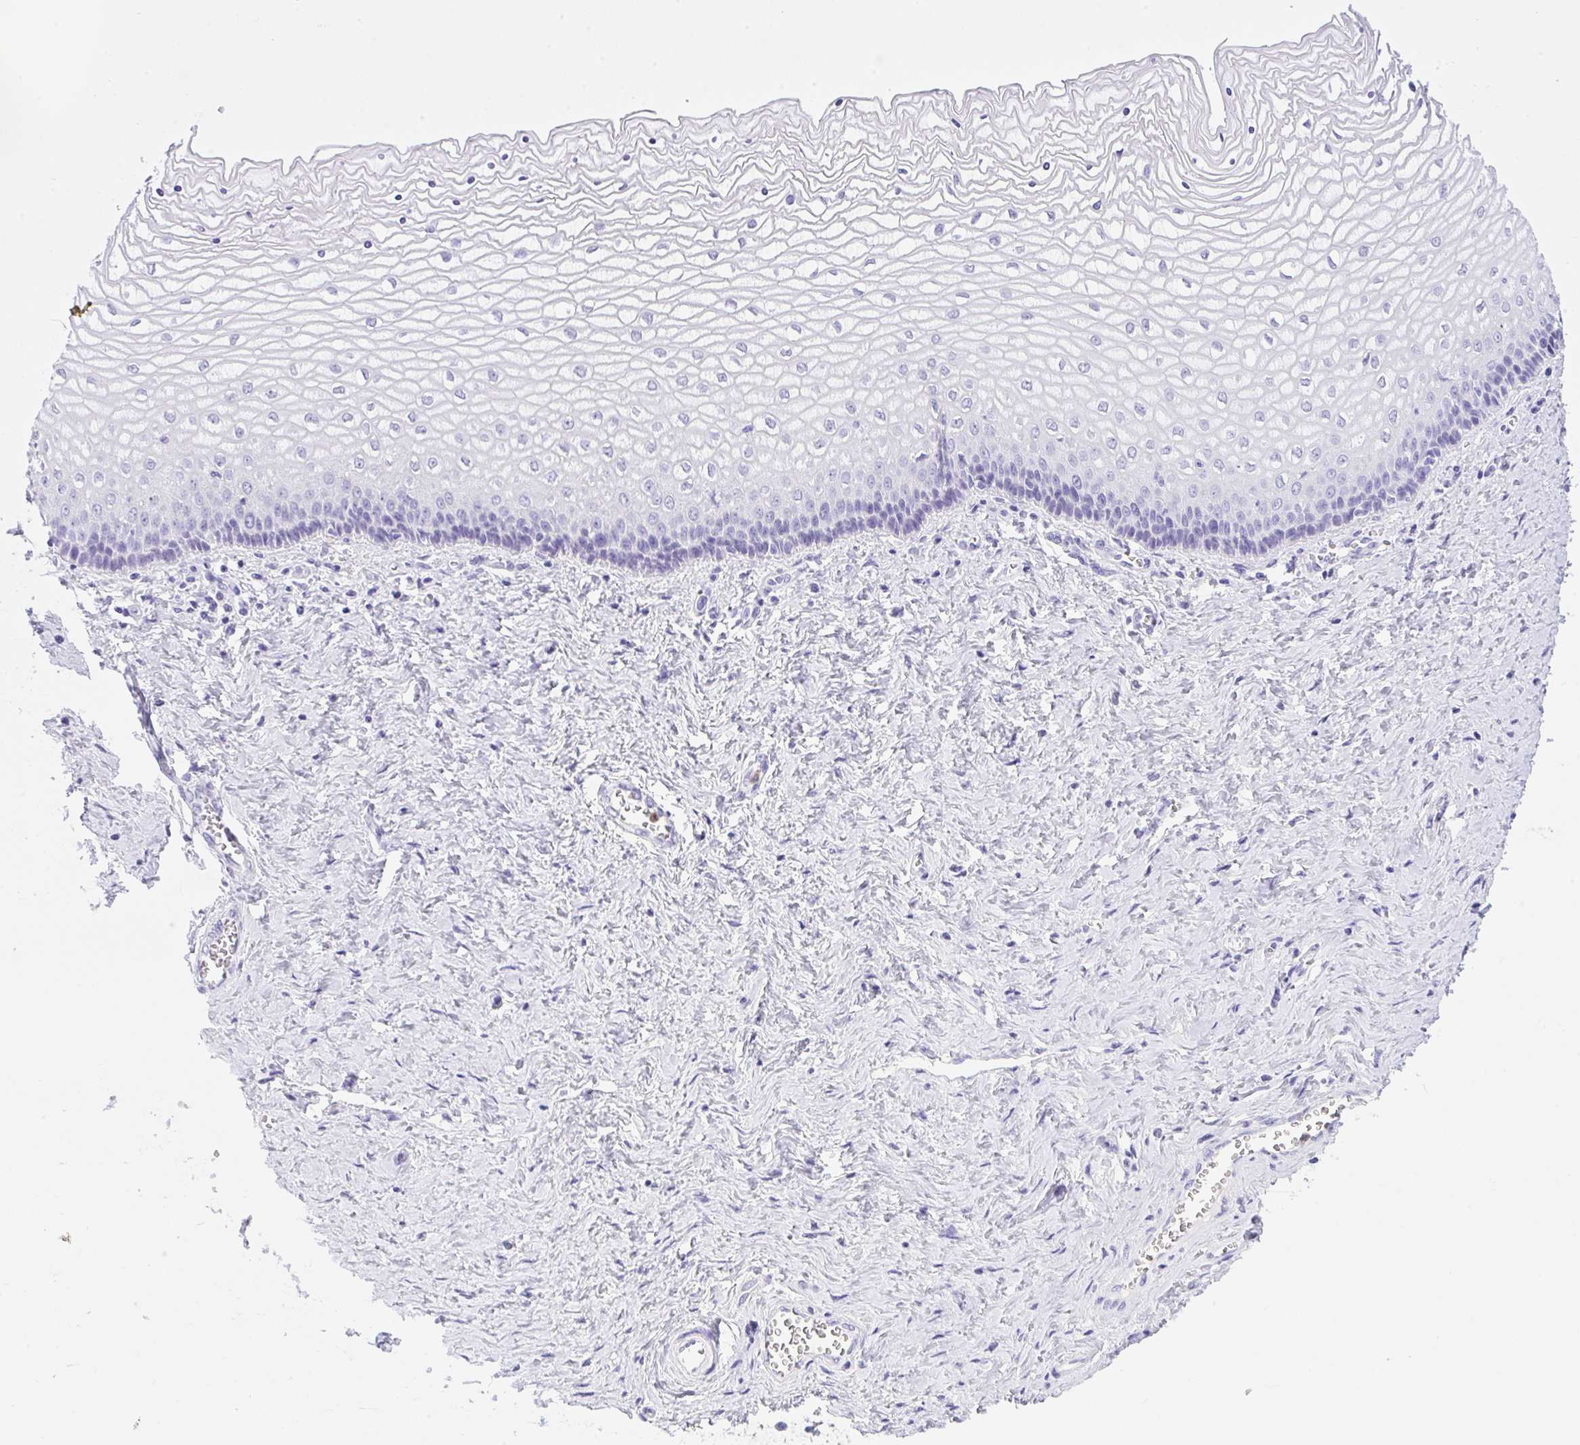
{"staining": {"intensity": "negative", "quantity": "none", "location": "none"}, "tissue": "vagina", "cell_type": "Squamous epithelial cells", "image_type": "normal", "snomed": [{"axis": "morphology", "description": "Normal tissue, NOS"}, {"axis": "topography", "description": "Vagina"}], "caption": "Protein analysis of benign vagina exhibits no significant staining in squamous epithelial cells. (Brightfield microscopy of DAB (3,3'-diaminobenzidine) immunohistochemistry (IHC) at high magnification).", "gene": "NCF1", "patient": {"sex": "female", "age": 45}}